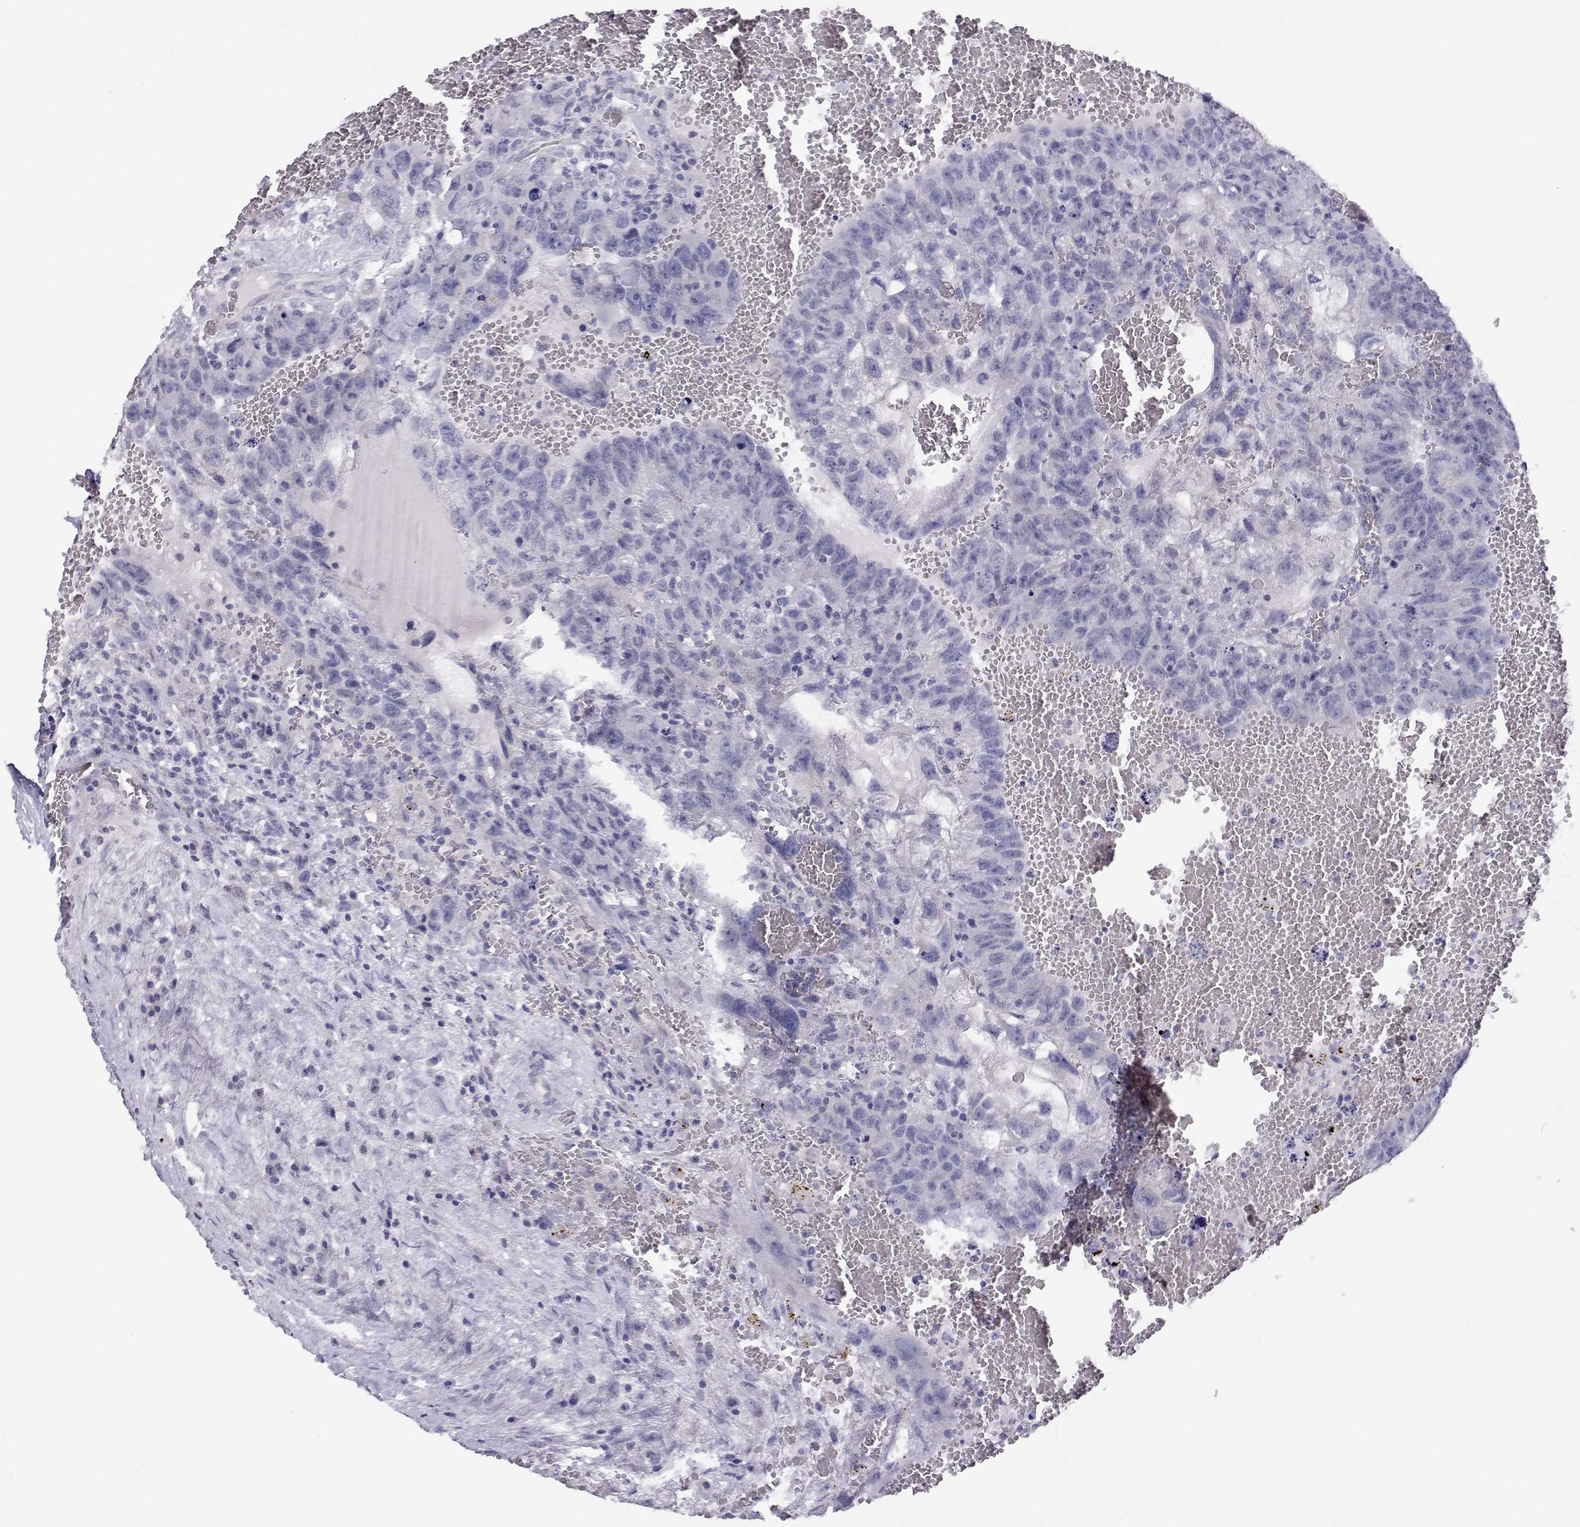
{"staining": {"intensity": "negative", "quantity": "none", "location": "none"}, "tissue": "testis cancer", "cell_type": "Tumor cells", "image_type": "cancer", "snomed": [{"axis": "morphology", "description": "Carcinoma, Embryonal, NOS"}, {"axis": "topography", "description": "Testis"}], "caption": "The IHC photomicrograph has no significant positivity in tumor cells of testis cancer (embryonal carcinoma) tissue.", "gene": "ANKRD65", "patient": {"sex": "male", "age": 26}}